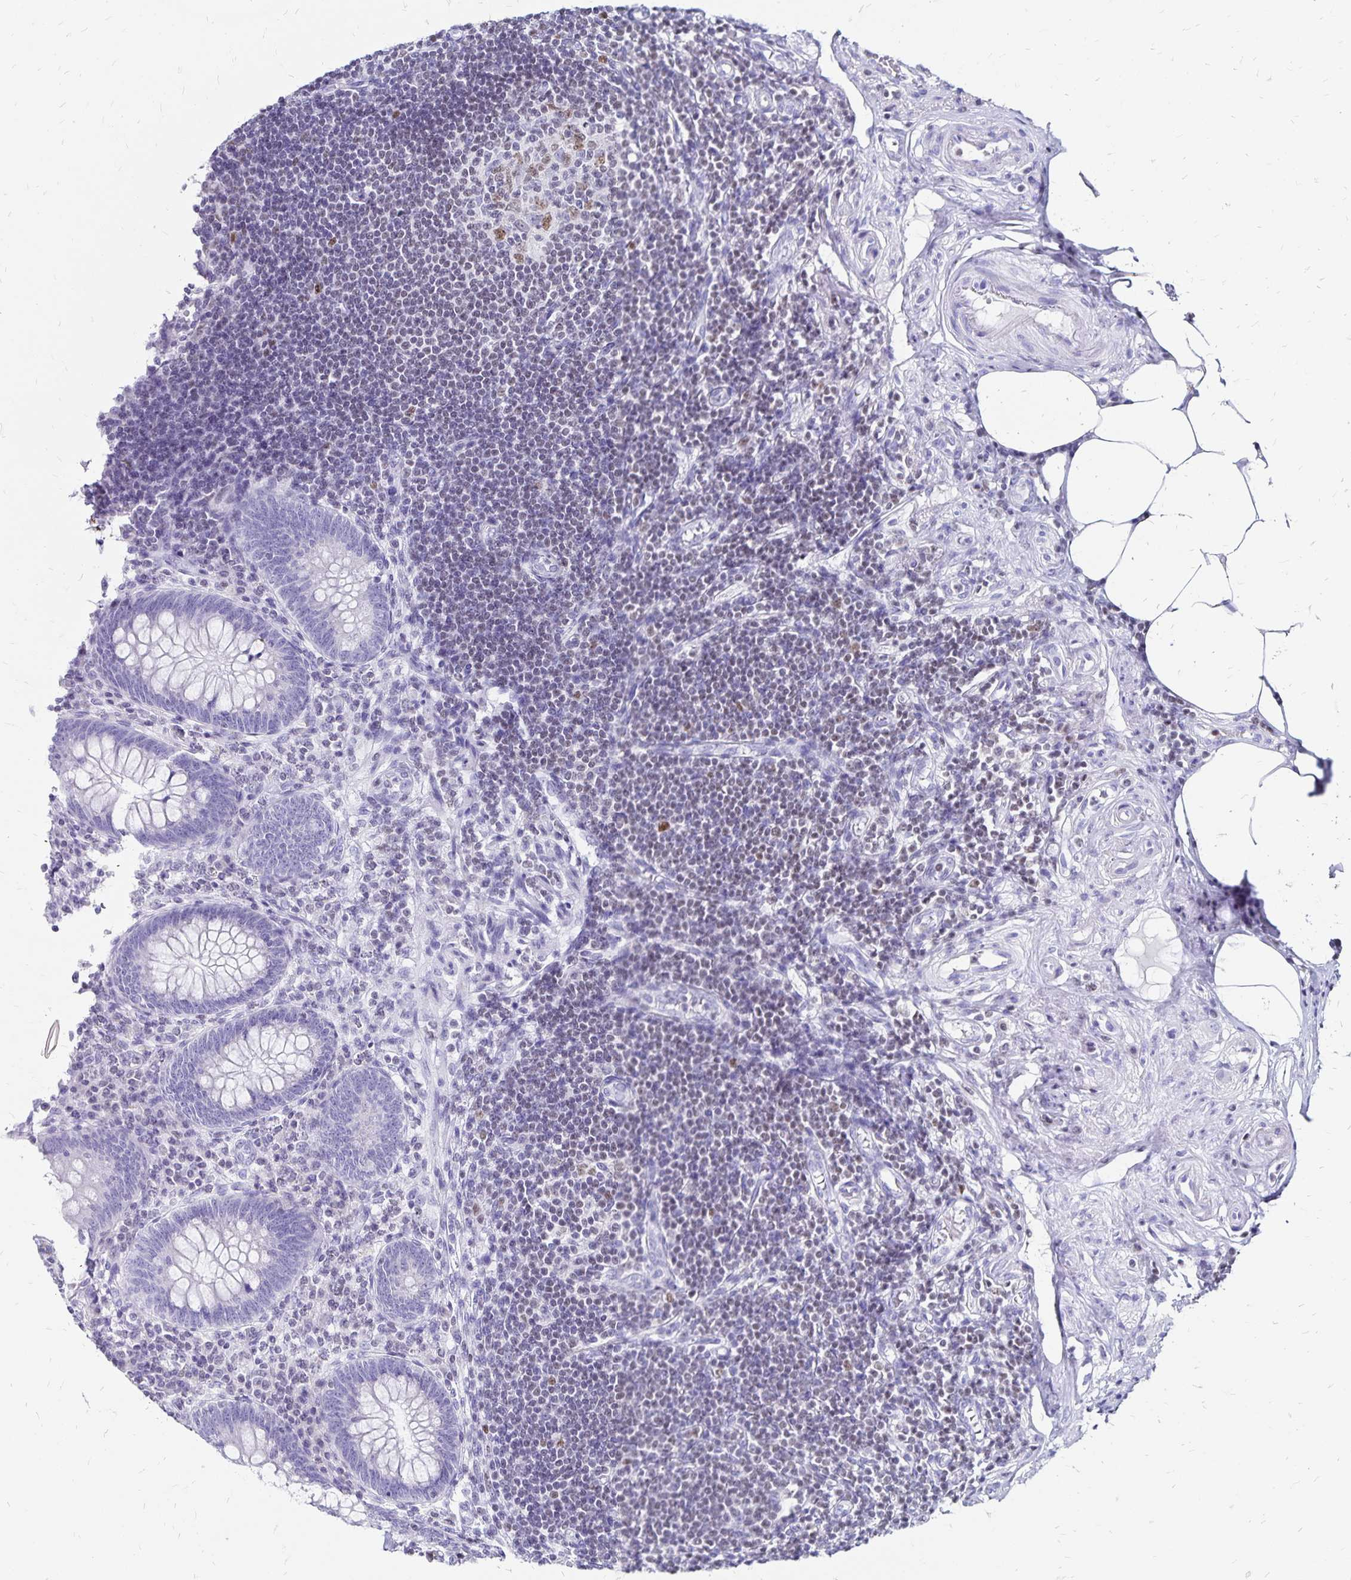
{"staining": {"intensity": "negative", "quantity": "none", "location": "none"}, "tissue": "appendix", "cell_type": "Glandular cells", "image_type": "normal", "snomed": [{"axis": "morphology", "description": "Normal tissue, NOS"}, {"axis": "topography", "description": "Appendix"}], "caption": "Photomicrograph shows no protein expression in glandular cells of normal appendix.", "gene": "IKZF1", "patient": {"sex": "female", "age": 57}}